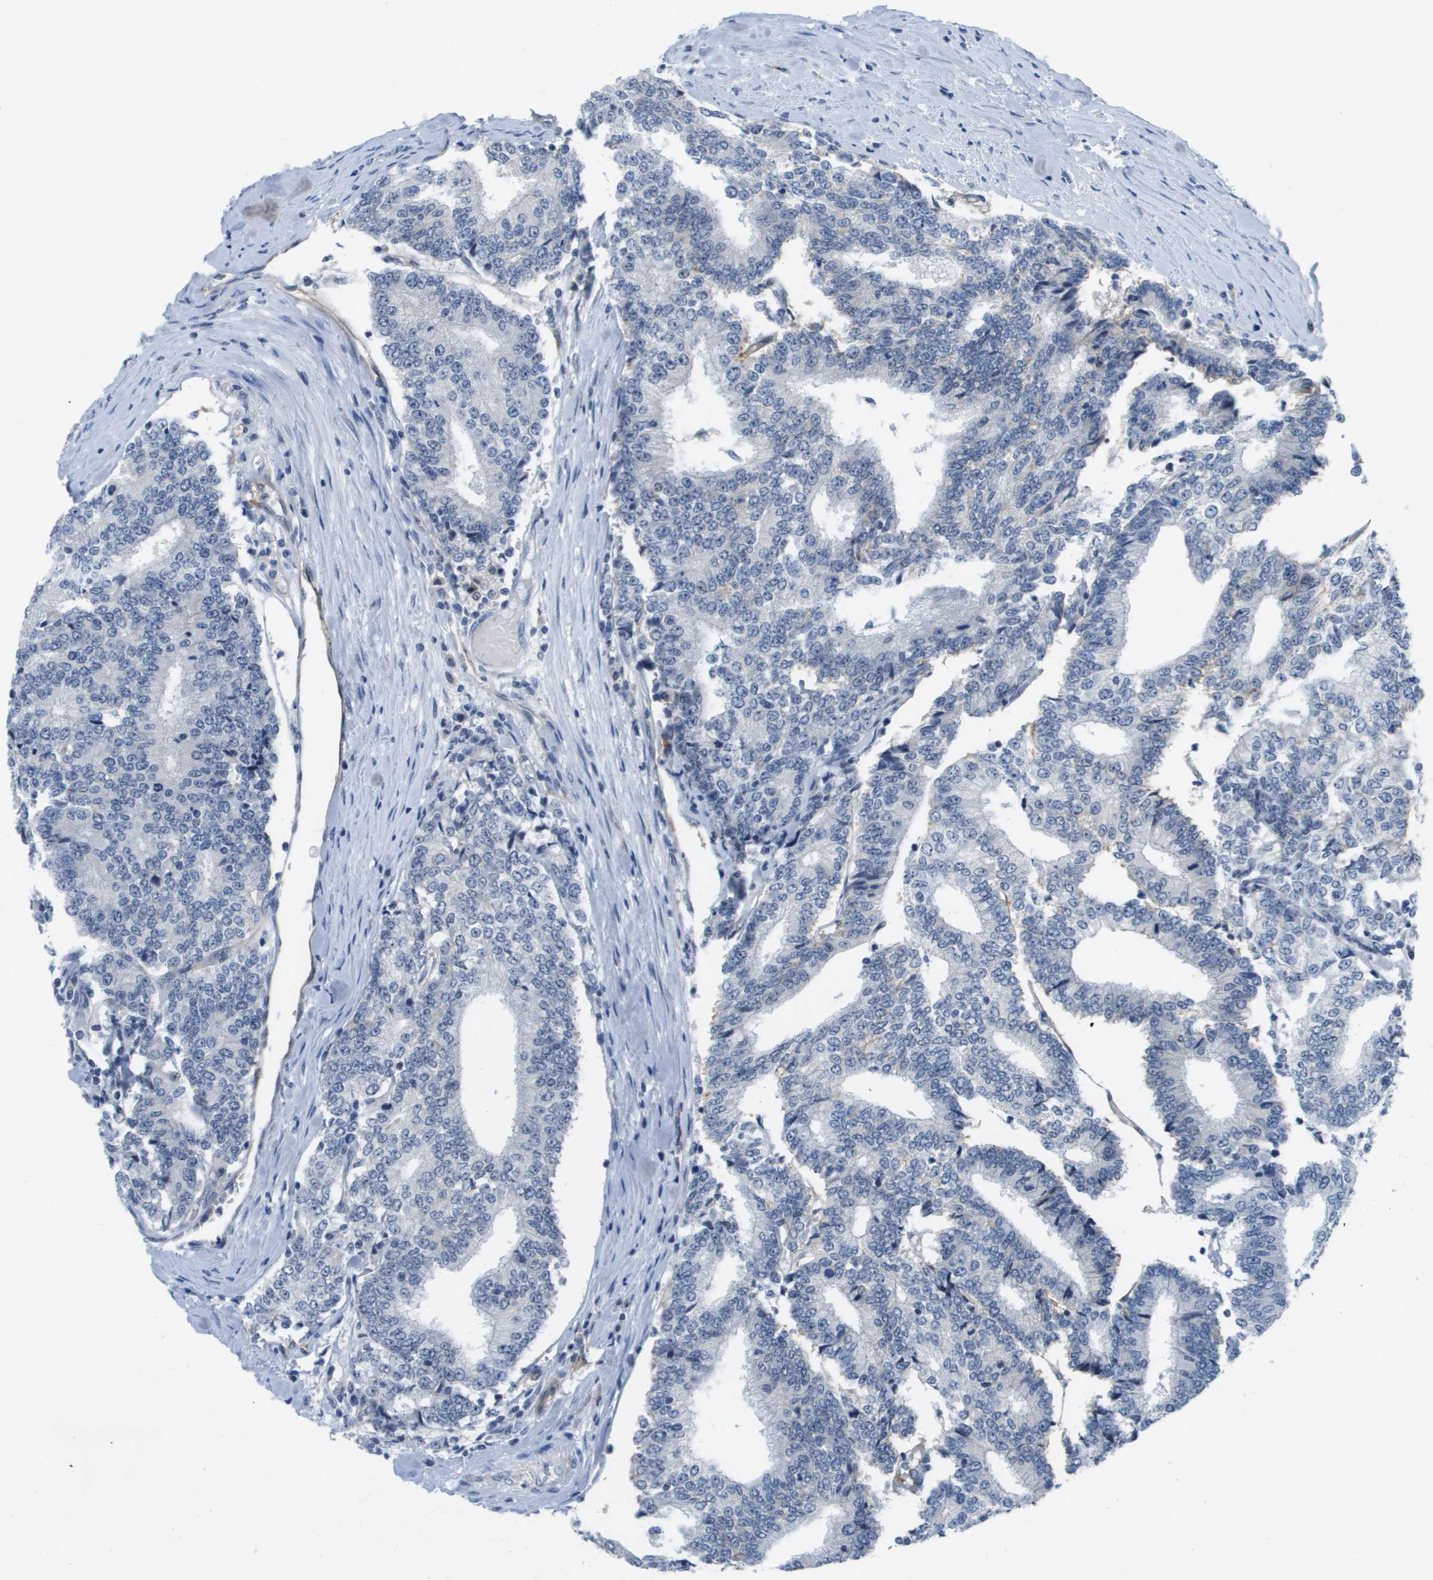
{"staining": {"intensity": "negative", "quantity": "none", "location": "none"}, "tissue": "prostate cancer", "cell_type": "Tumor cells", "image_type": "cancer", "snomed": [{"axis": "morphology", "description": "Normal tissue, NOS"}, {"axis": "morphology", "description": "Adenocarcinoma, High grade"}, {"axis": "topography", "description": "Prostate"}, {"axis": "topography", "description": "Seminal veicle"}], "caption": "Immunohistochemistry (IHC) photomicrograph of neoplastic tissue: human high-grade adenocarcinoma (prostate) stained with DAB (3,3'-diaminobenzidine) exhibits no significant protein staining in tumor cells.", "gene": "ITGA6", "patient": {"sex": "male", "age": 55}}